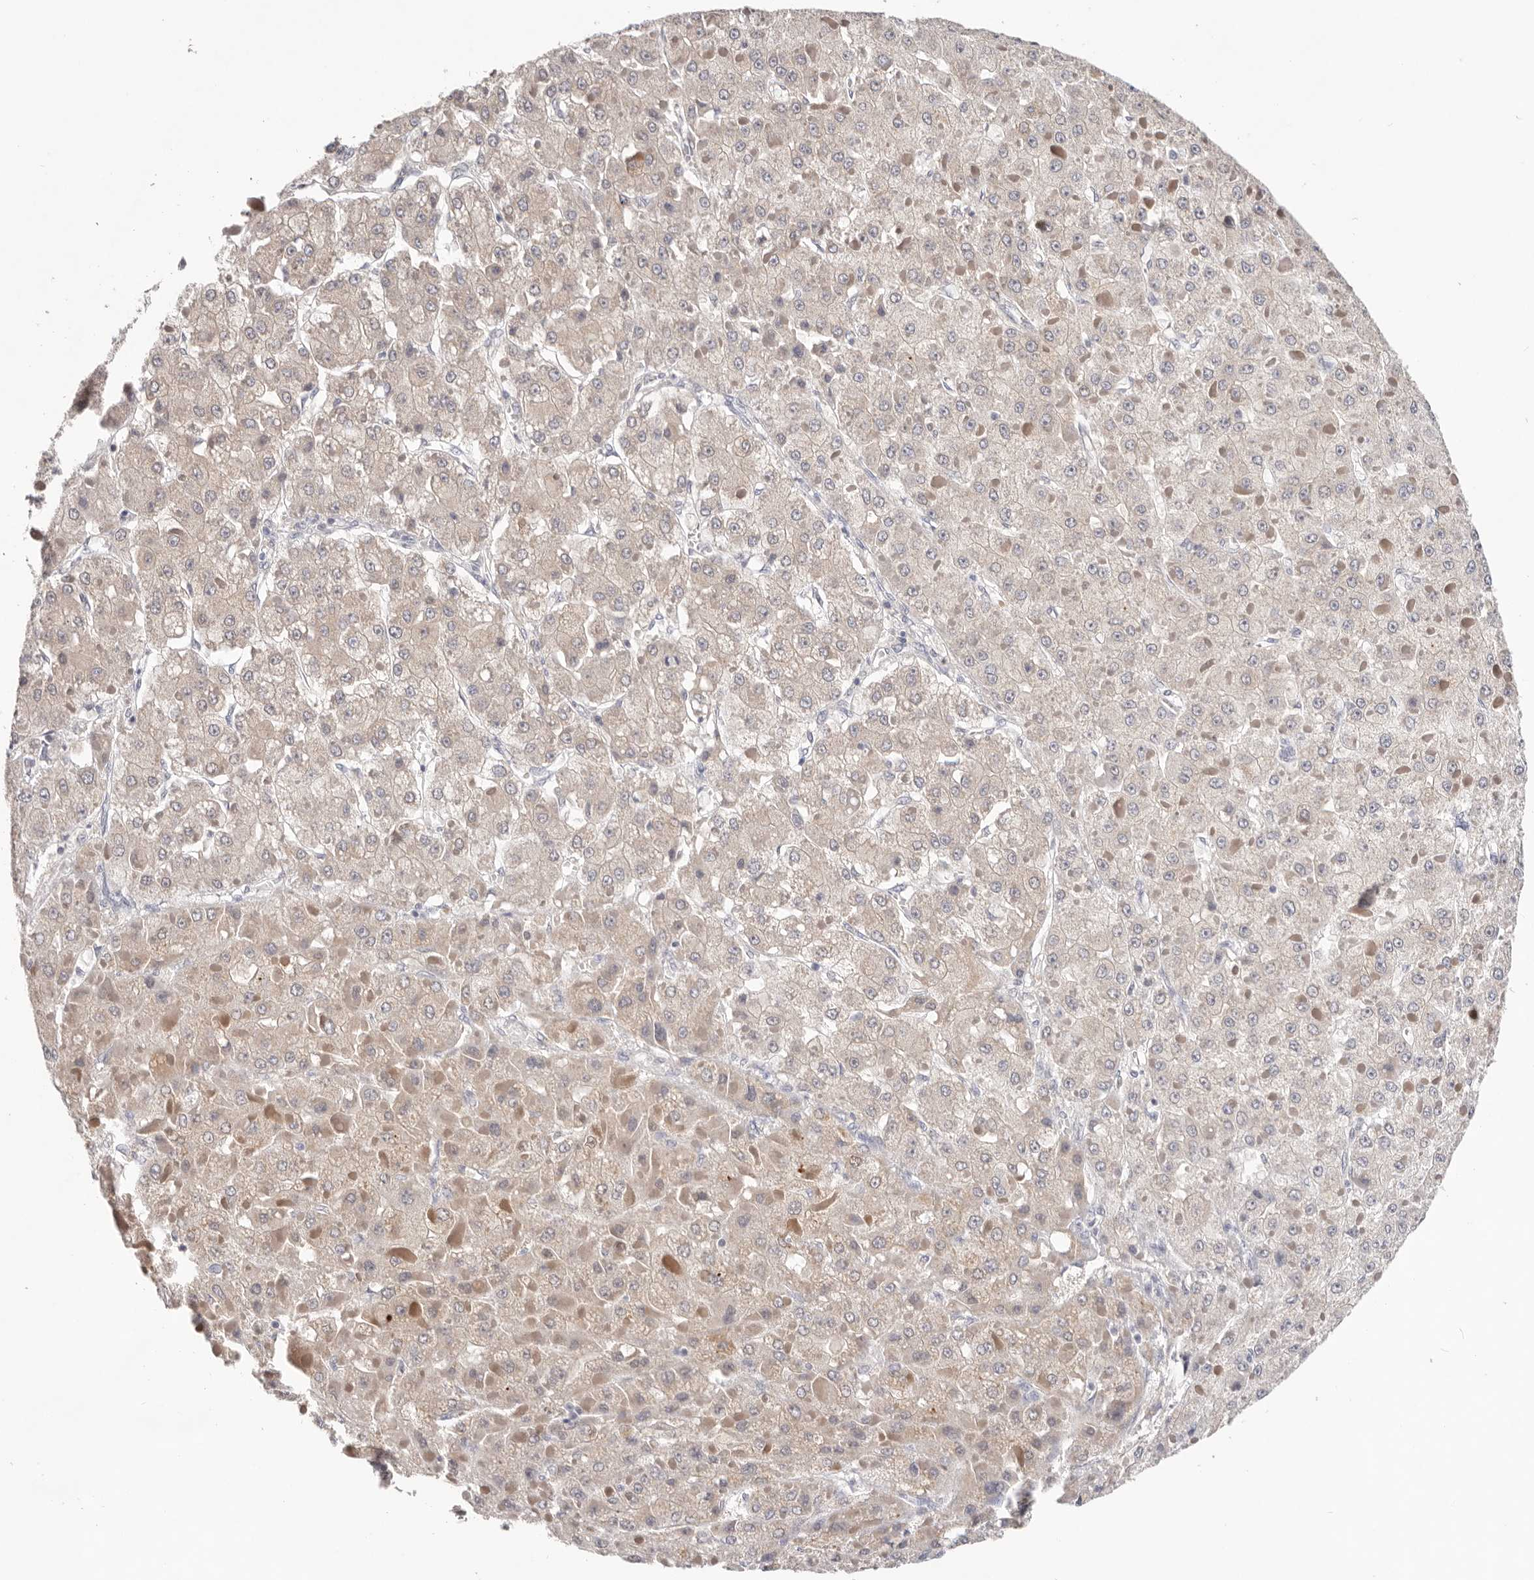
{"staining": {"intensity": "weak", "quantity": ">75%", "location": "cytoplasmic/membranous"}, "tissue": "liver cancer", "cell_type": "Tumor cells", "image_type": "cancer", "snomed": [{"axis": "morphology", "description": "Carcinoma, Hepatocellular, NOS"}, {"axis": "topography", "description": "Liver"}], "caption": "IHC (DAB (3,3'-diaminobenzidine)) staining of human liver cancer (hepatocellular carcinoma) shows weak cytoplasmic/membranous protein expression in about >75% of tumor cells.", "gene": "WDR77", "patient": {"sex": "female", "age": 73}}